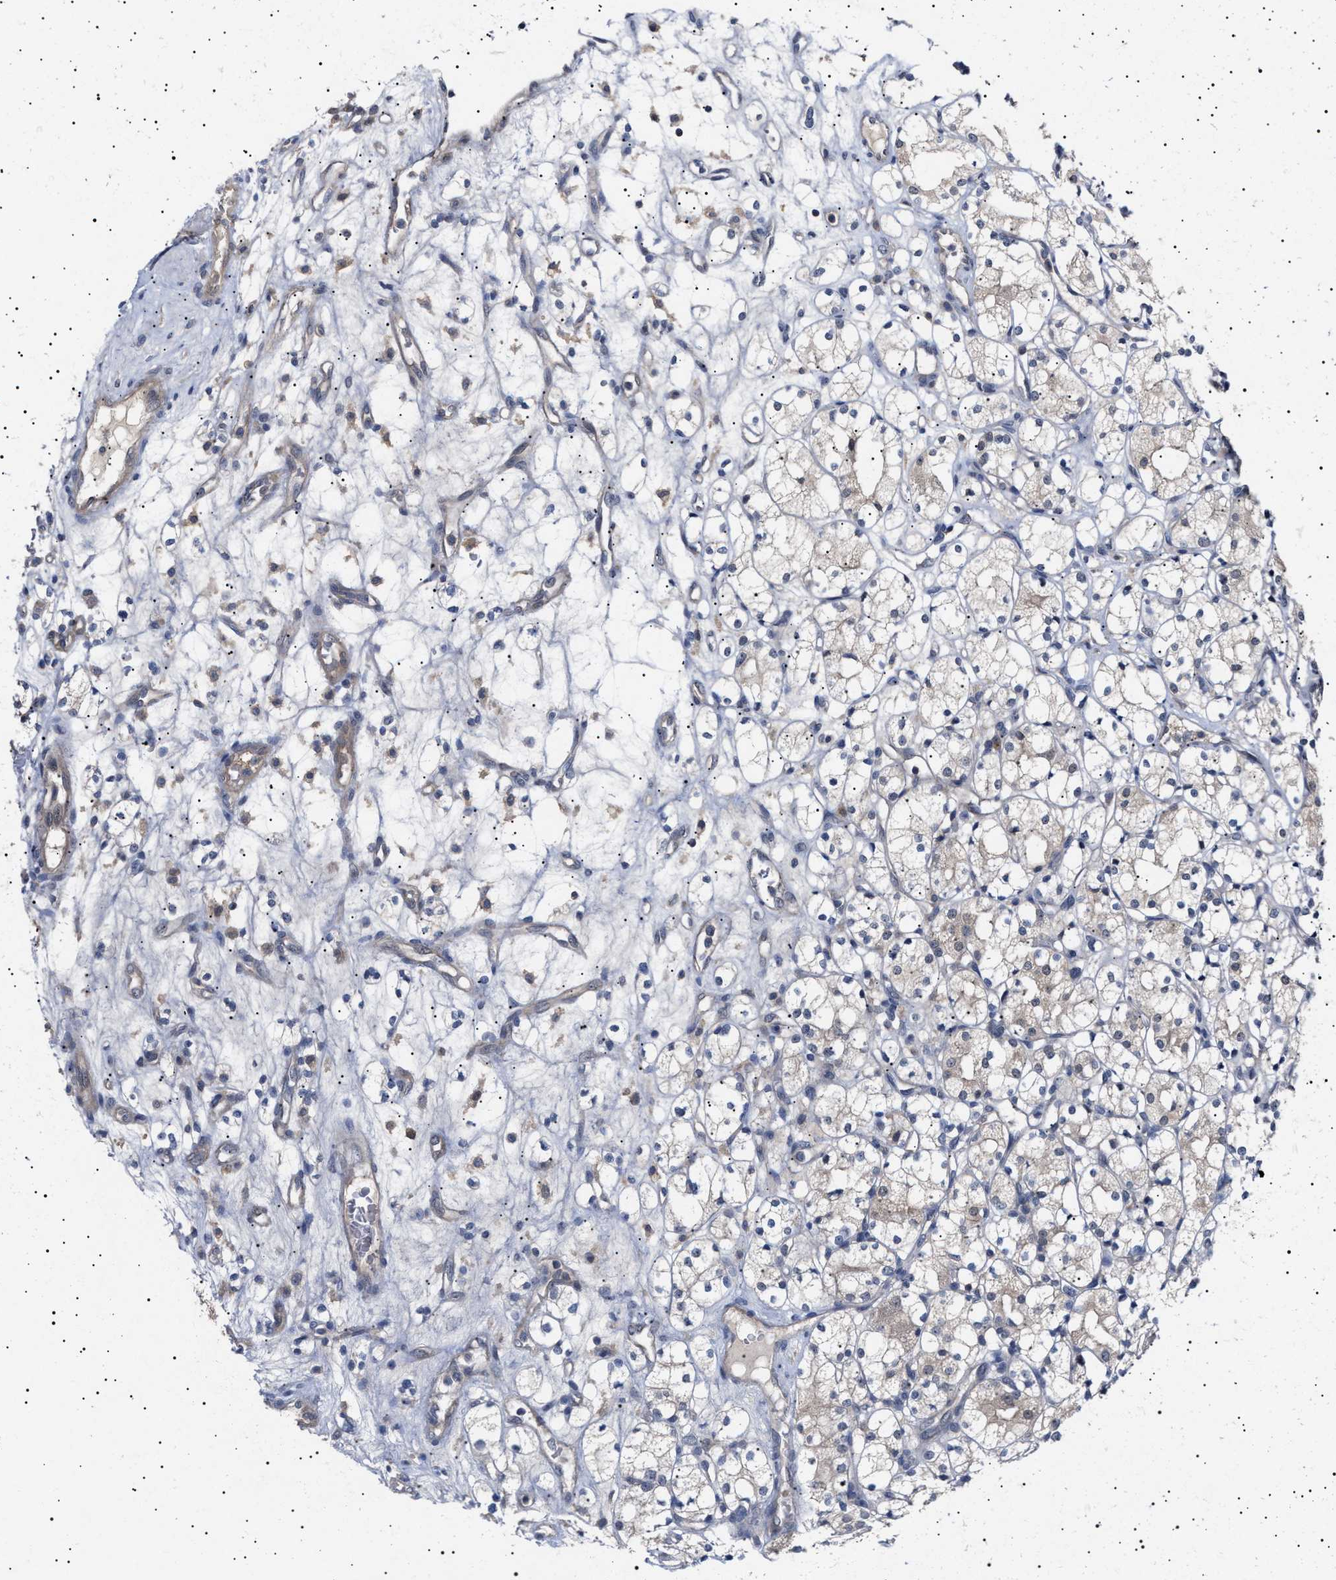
{"staining": {"intensity": "negative", "quantity": "none", "location": "none"}, "tissue": "renal cancer", "cell_type": "Tumor cells", "image_type": "cancer", "snomed": [{"axis": "morphology", "description": "Adenocarcinoma, NOS"}, {"axis": "topography", "description": "Kidney"}], "caption": "Immunohistochemical staining of human adenocarcinoma (renal) demonstrates no significant staining in tumor cells.", "gene": "NPLOC4", "patient": {"sex": "male", "age": 77}}